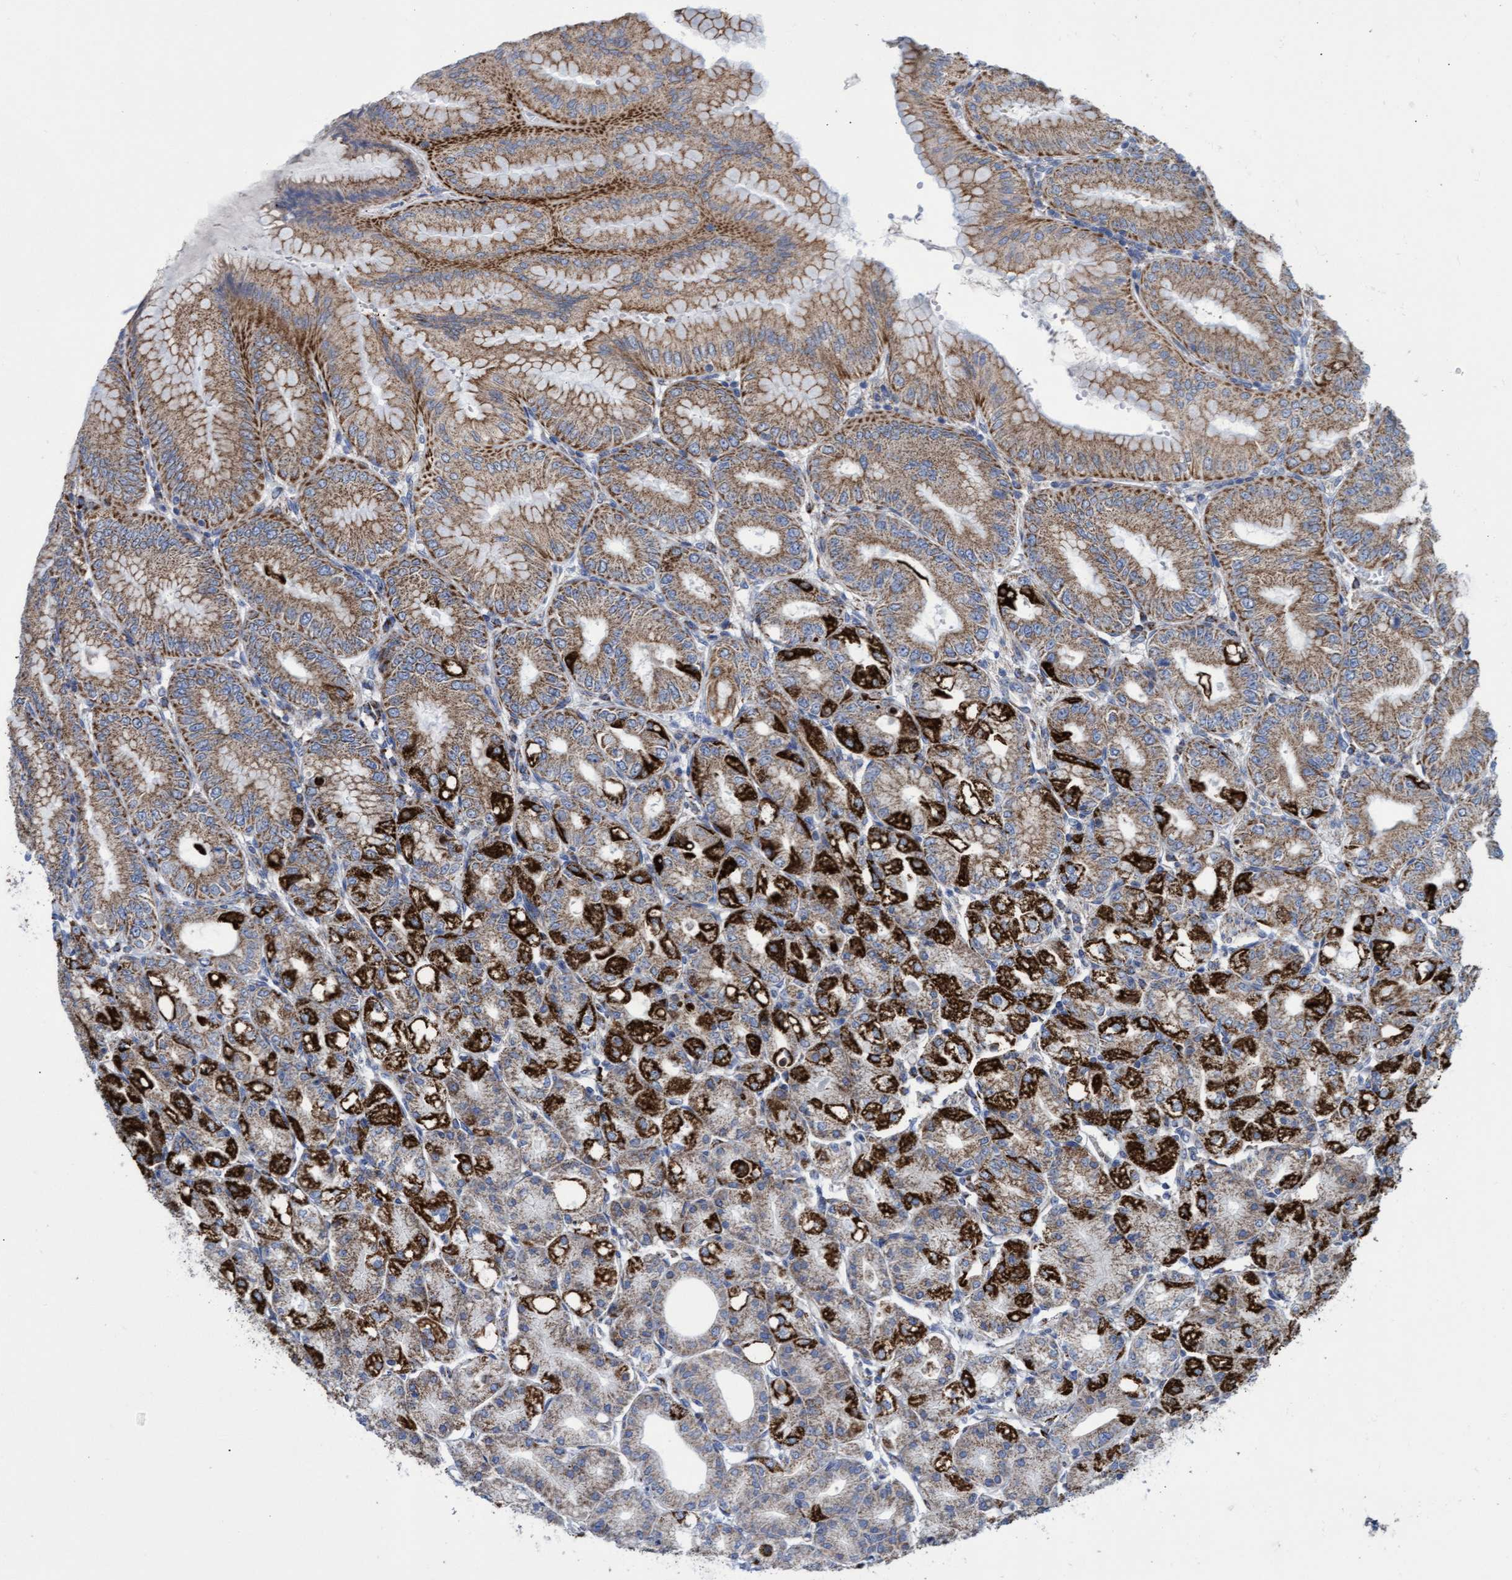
{"staining": {"intensity": "strong", "quantity": "25%-75%", "location": "cytoplasmic/membranous"}, "tissue": "stomach", "cell_type": "Glandular cells", "image_type": "normal", "snomed": [{"axis": "morphology", "description": "Normal tissue, NOS"}, {"axis": "topography", "description": "Stomach, lower"}], "caption": "Stomach stained for a protein reveals strong cytoplasmic/membranous positivity in glandular cells. (DAB = brown stain, brightfield microscopy at high magnification).", "gene": "ZNF750", "patient": {"sex": "male", "age": 71}}